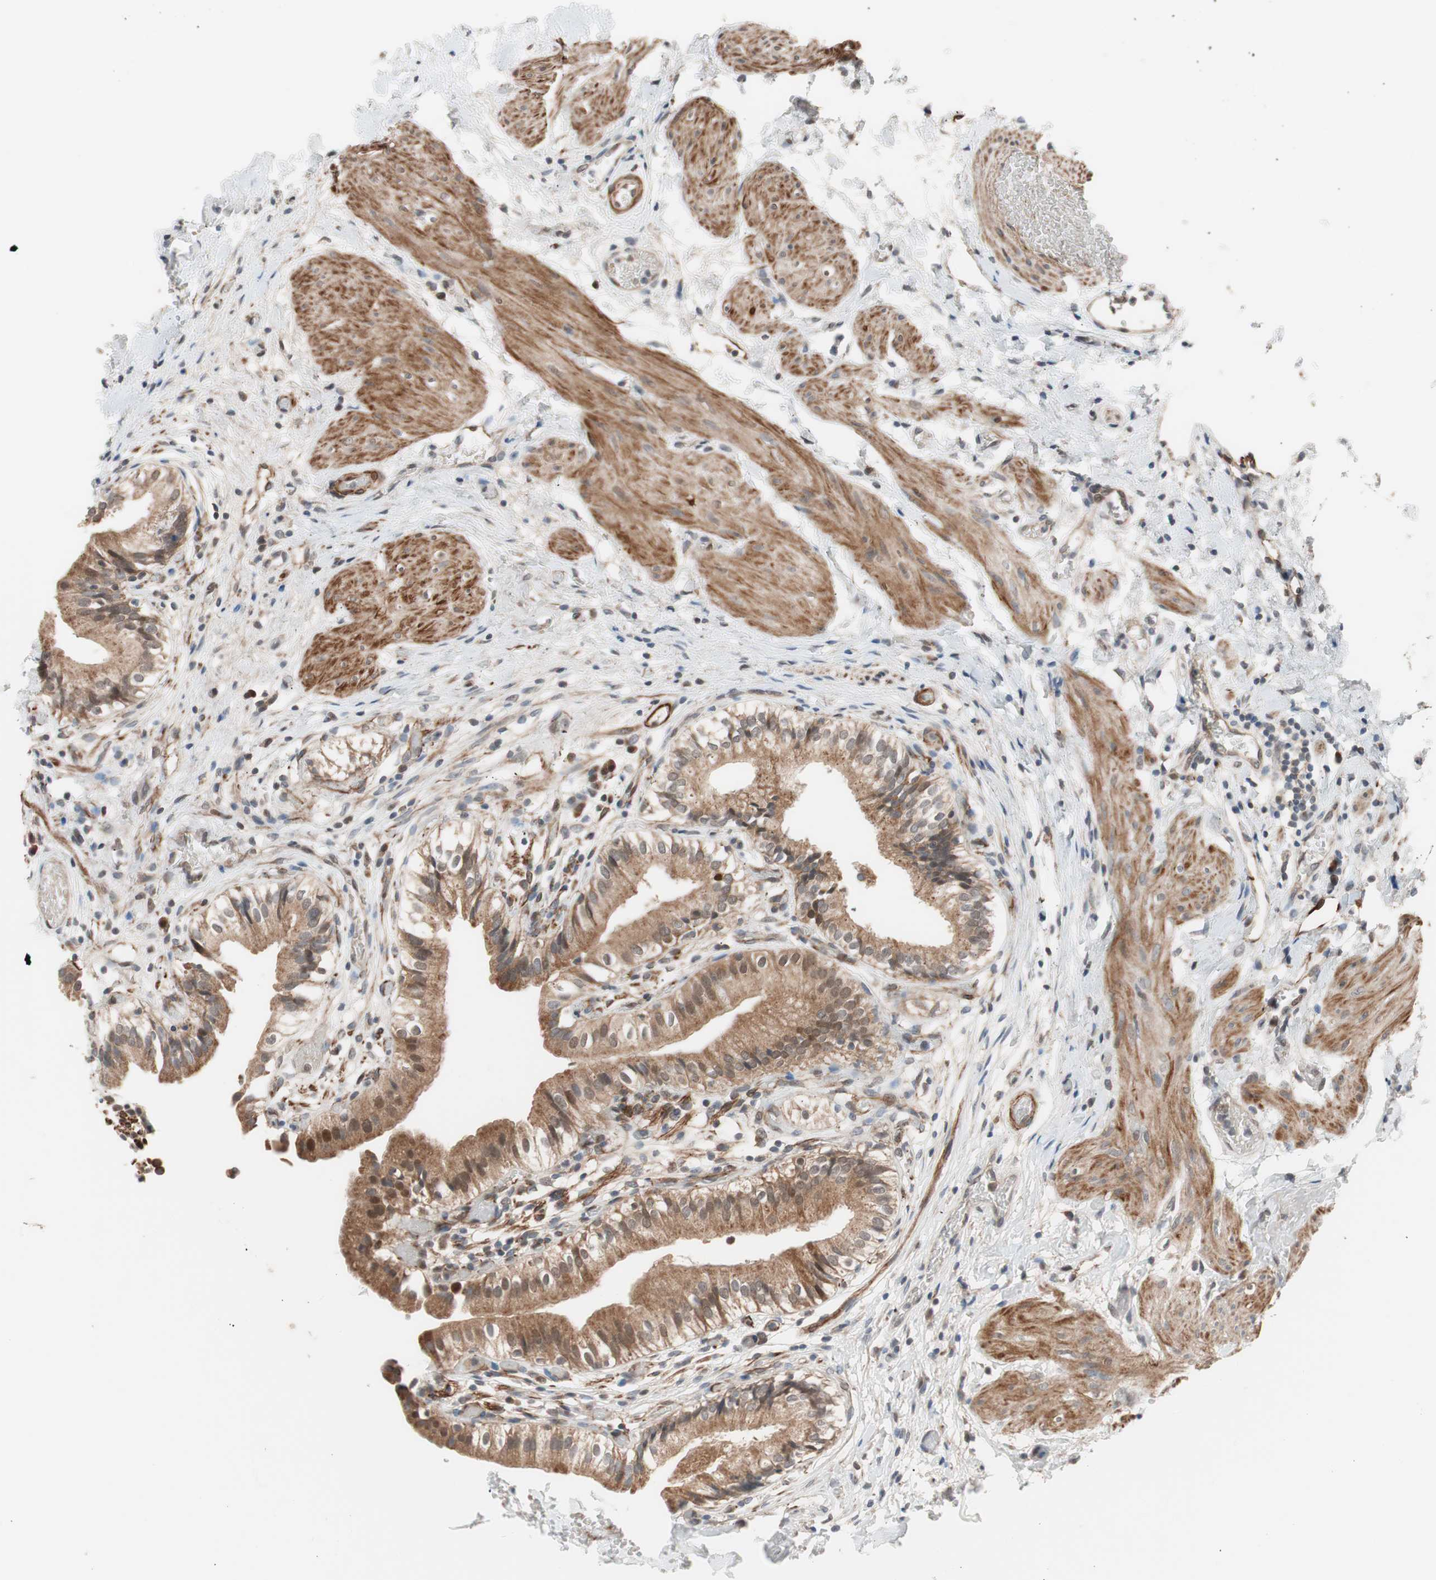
{"staining": {"intensity": "moderate", "quantity": ">75%", "location": "cytoplasmic/membranous,nuclear"}, "tissue": "gallbladder", "cell_type": "Glandular cells", "image_type": "normal", "snomed": [{"axis": "morphology", "description": "Normal tissue, NOS"}, {"axis": "topography", "description": "Gallbladder"}], "caption": "Glandular cells demonstrate medium levels of moderate cytoplasmic/membranous,nuclear staining in approximately >75% of cells in normal gallbladder.", "gene": "HMBS", "patient": {"sex": "male", "age": 65}}